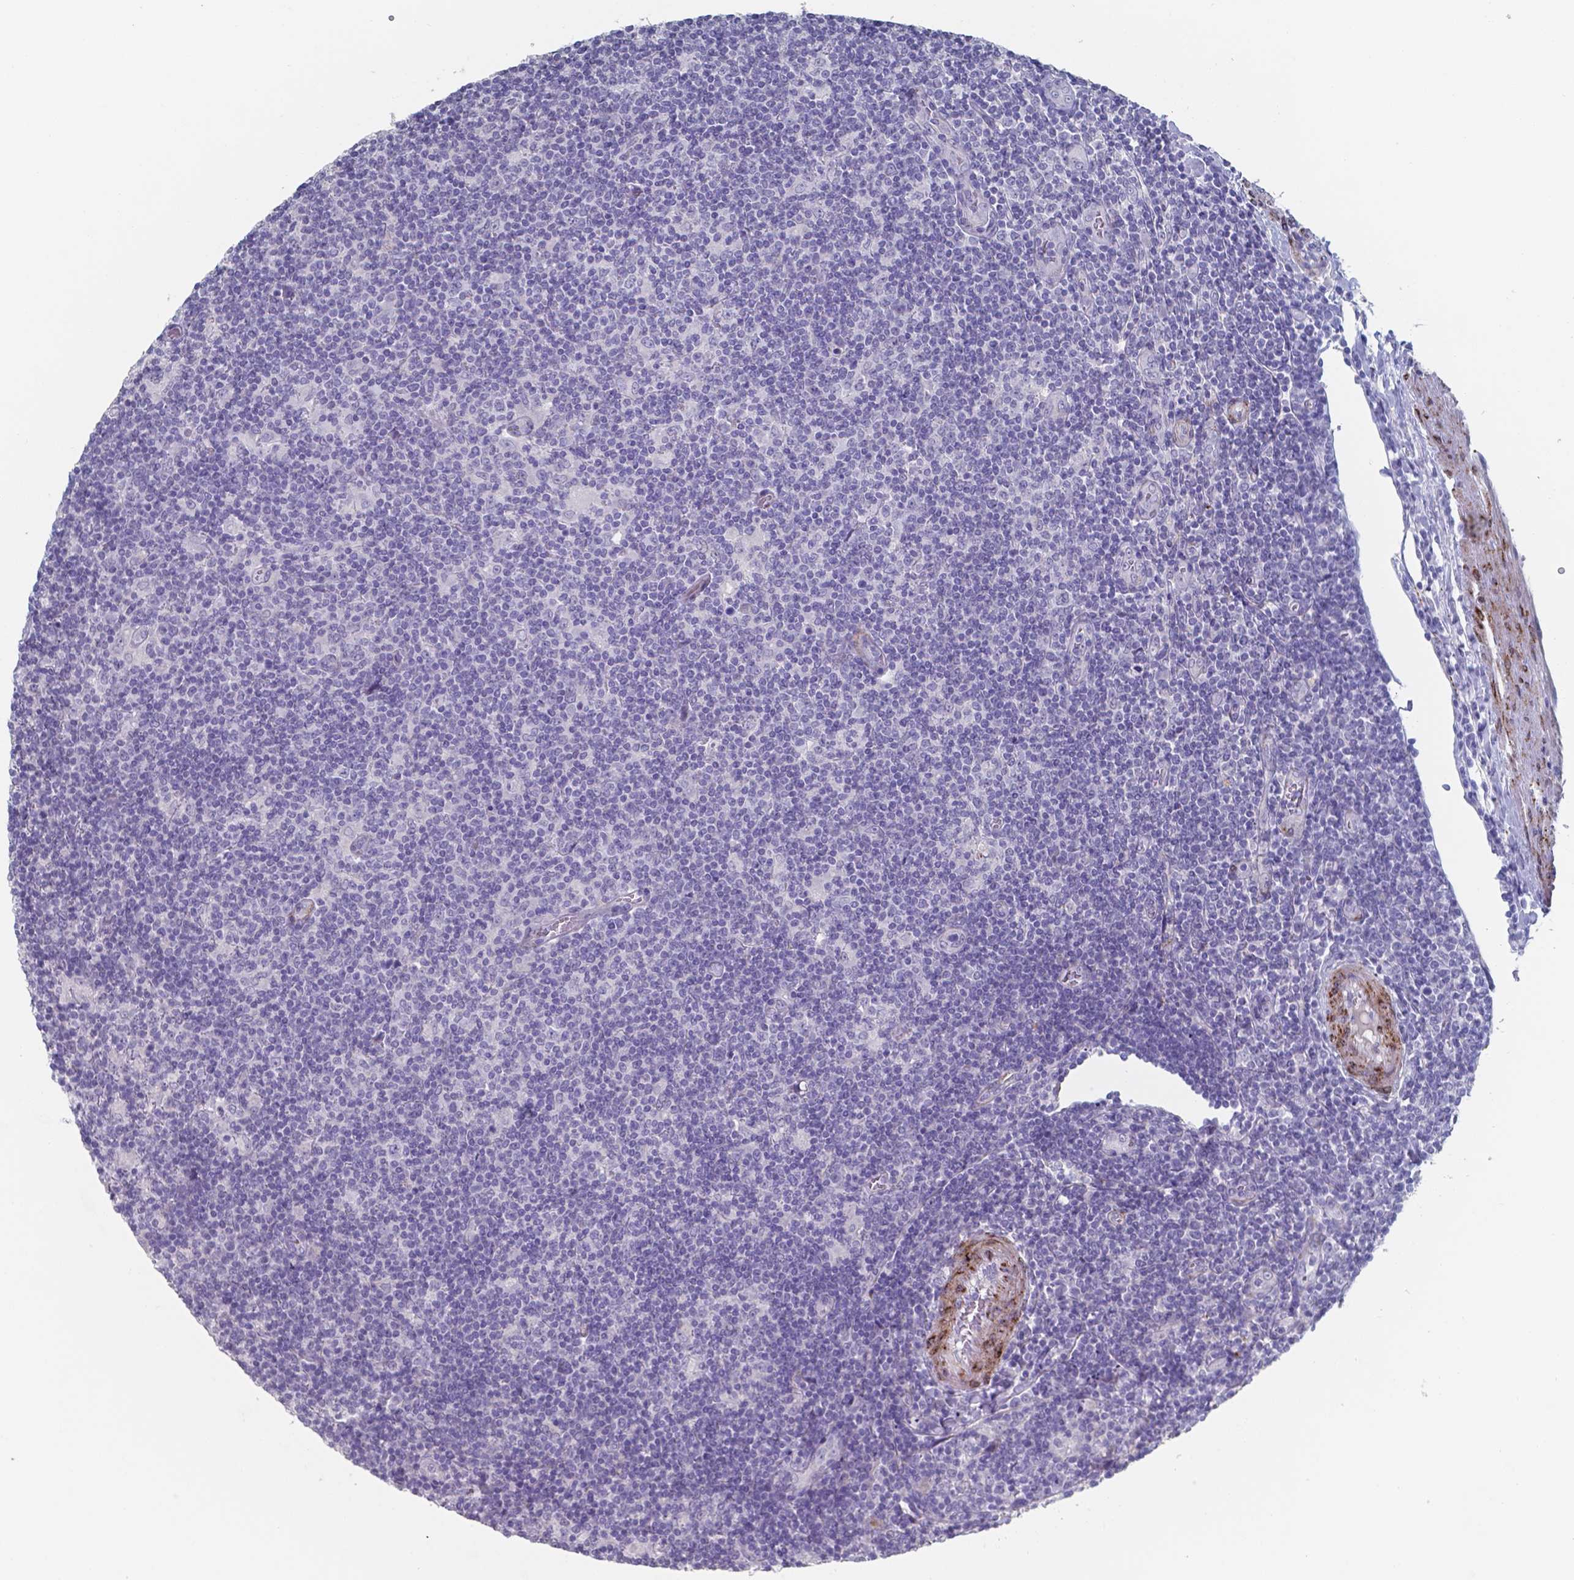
{"staining": {"intensity": "negative", "quantity": "none", "location": "none"}, "tissue": "lymphoma", "cell_type": "Tumor cells", "image_type": "cancer", "snomed": [{"axis": "morphology", "description": "Hodgkin's disease, NOS"}, {"axis": "topography", "description": "Lymph node"}], "caption": "Hodgkin's disease stained for a protein using immunohistochemistry exhibits no positivity tumor cells.", "gene": "PLA2R1", "patient": {"sex": "male", "age": 40}}